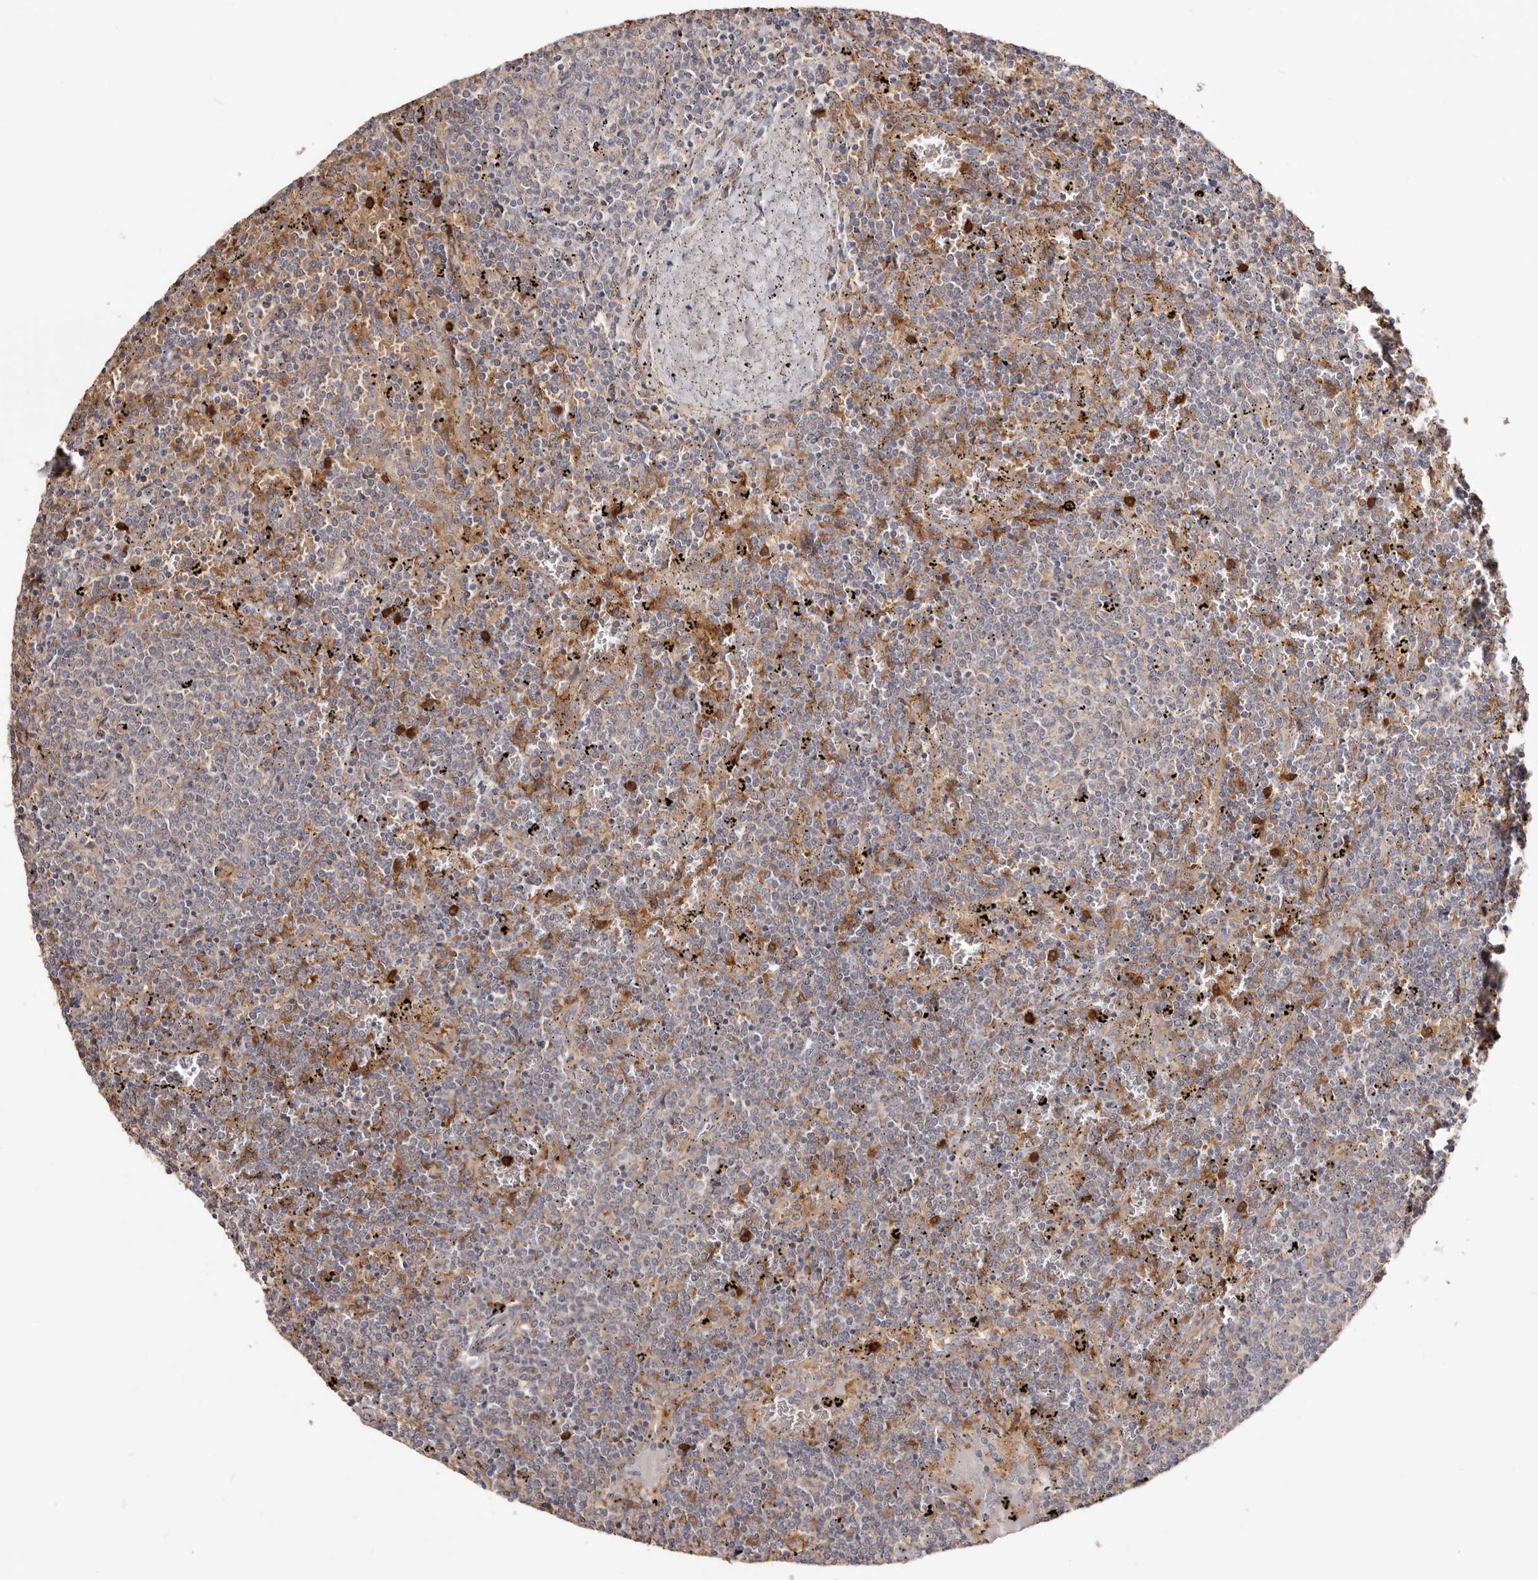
{"staining": {"intensity": "negative", "quantity": "none", "location": "none"}, "tissue": "lymphoma", "cell_type": "Tumor cells", "image_type": "cancer", "snomed": [{"axis": "morphology", "description": "Malignant lymphoma, non-Hodgkin's type, Low grade"}, {"axis": "topography", "description": "Spleen"}], "caption": "Tumor cells show no significant protein expression in lymphoma. (DAB immunohistochemistry with hematoxylin counter stain).", "gene": "LRRC25", "patient": {"sex": "female", "age": 50}}